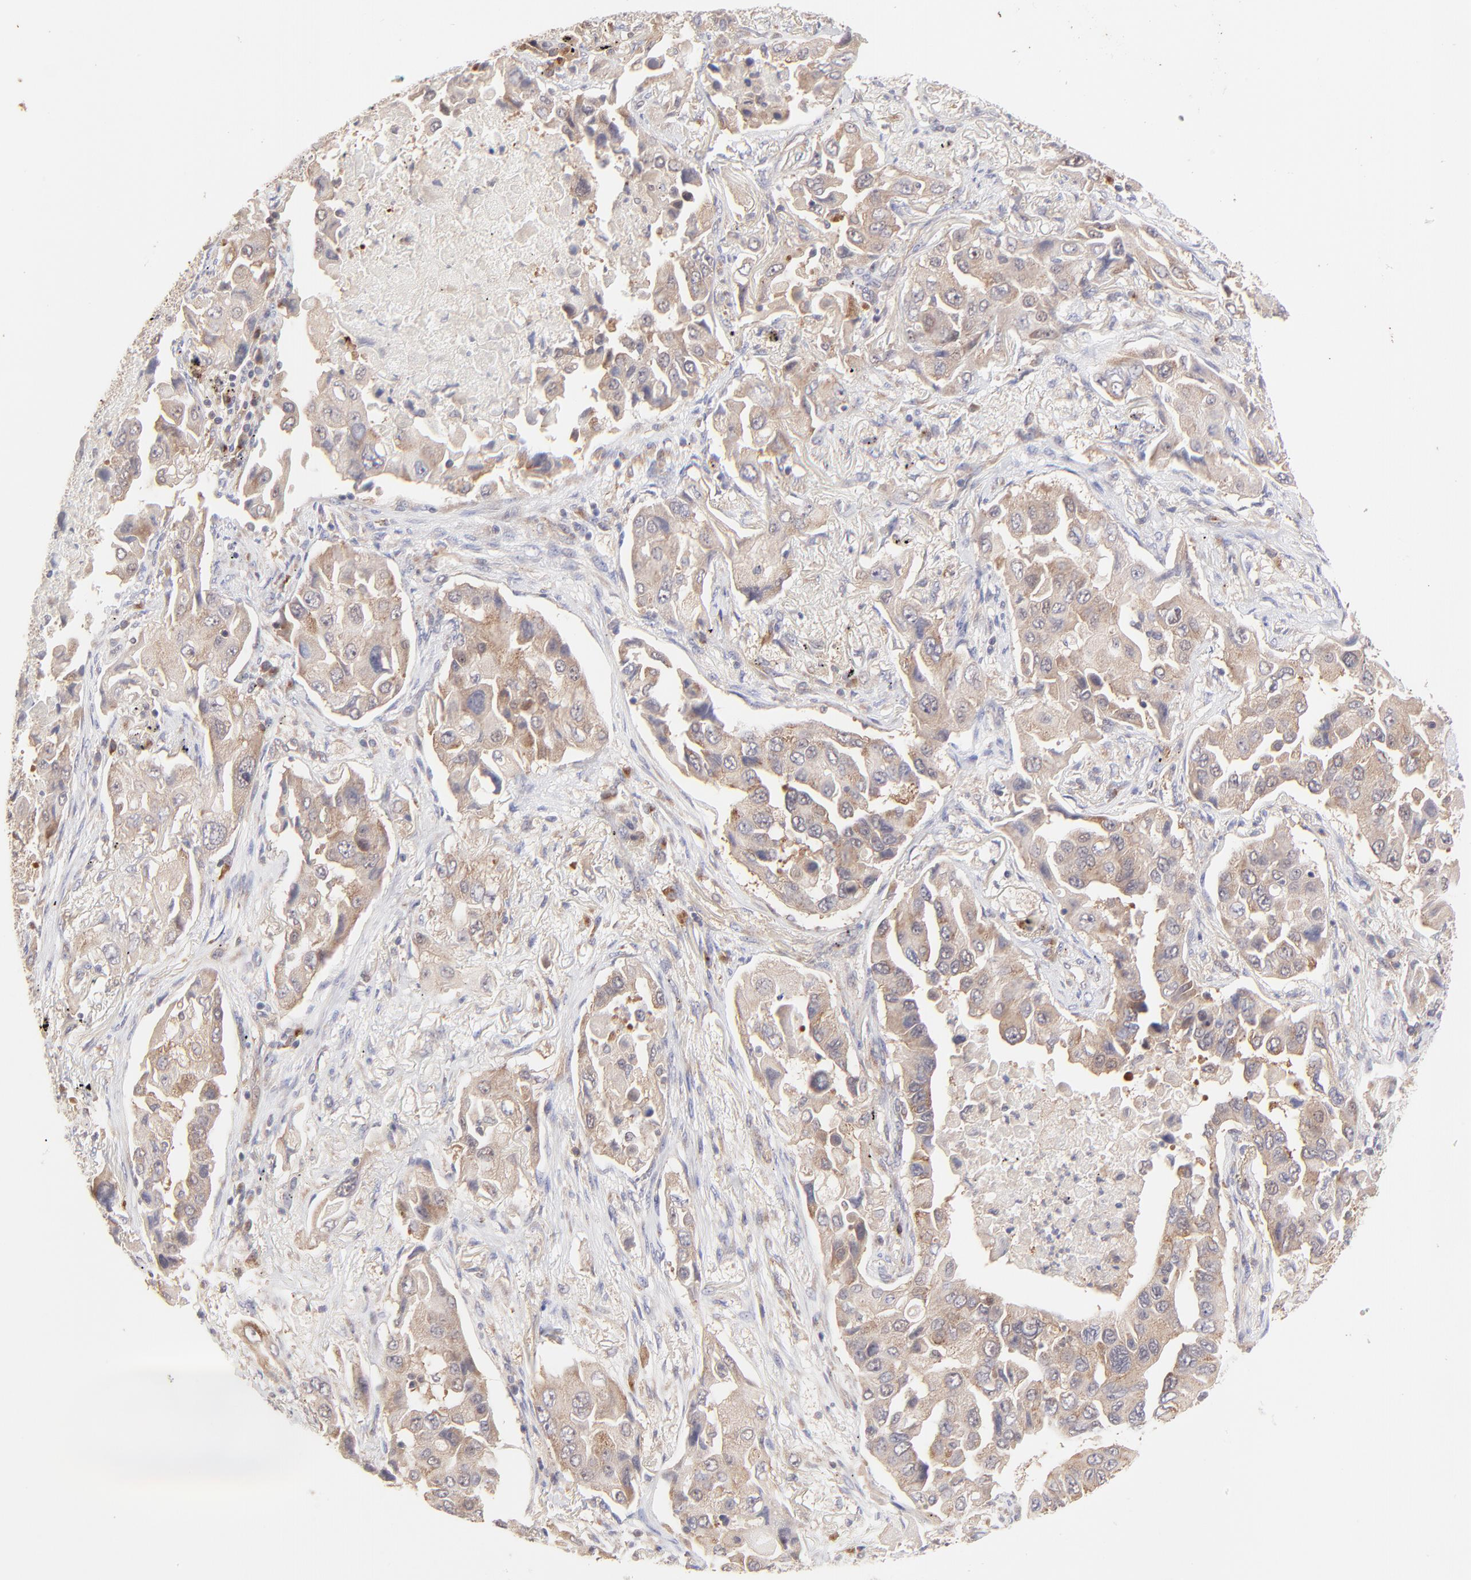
{"staining": {"intensity": "weak", "quantity": "25%-75%", "location": "cytoplasmic/membranous"}, "tissue": "lung cancer", "cell_type": "Tumor cells", "image_type": "cancer", "snomed": [{"axis": "morphology", "description": "Adenocarcinoma, NOS"}, {"axis": "topography", "description": "Lung"}], "caption": "The immunohistochemical stain labels weak cytoplasmic/membranous positivity in tumor cells of lung cancer (adenocarcinoma) tissue.", "gene": "TNRC6B", "patient": {"sex": "female", "age": 65}}